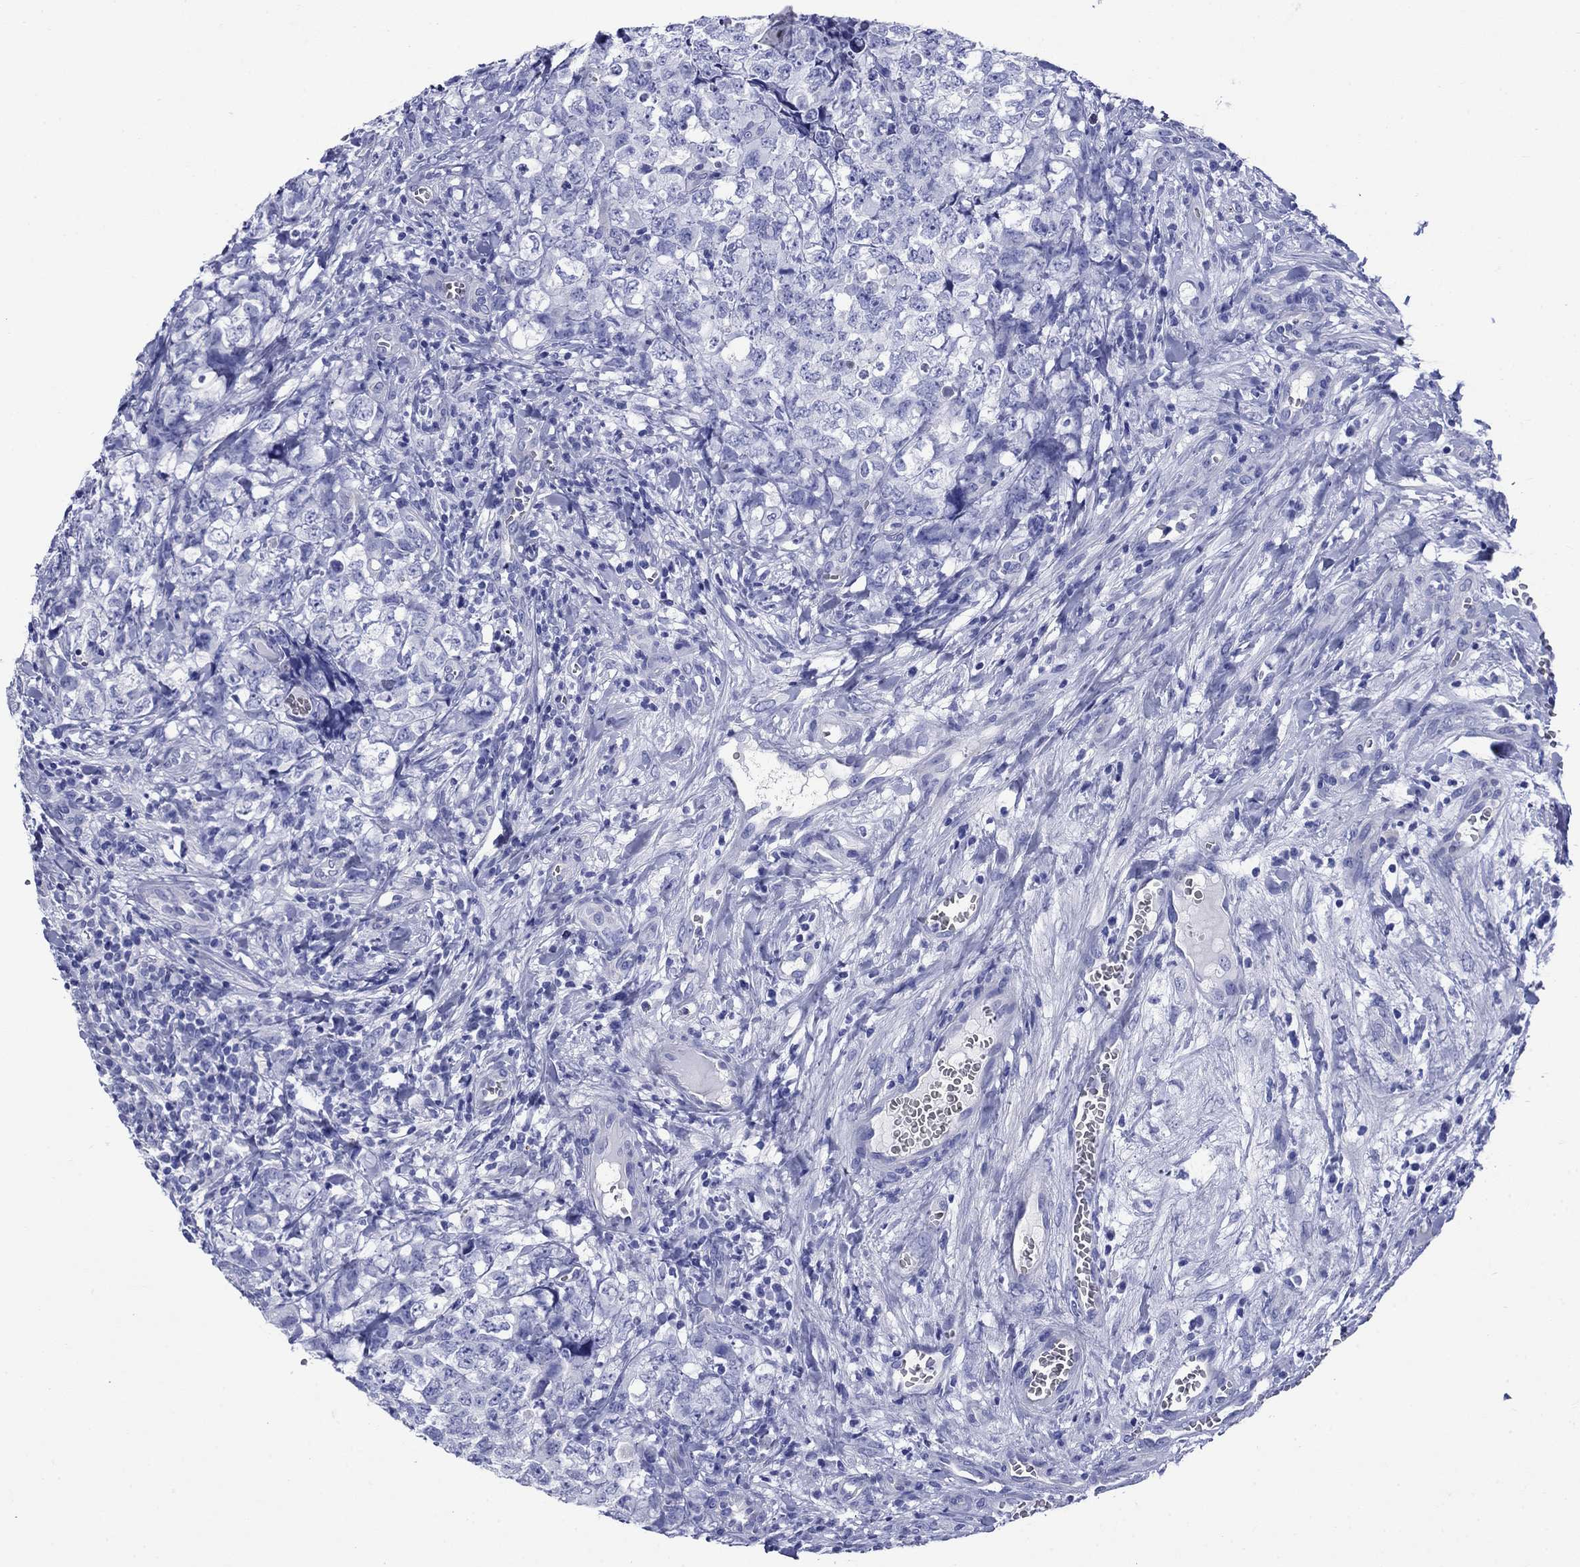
{"staining": {"intensity": "negative", "quantity": "none", "location": "none"}, "tissue": "testis cancer", "cell_type": "Tumor cells", "image_type": "cancer", "snomed": [{"axis": "morphology", "description": "Carcinoma, Embryonal, NOS"}, {"axis": "topography", "description": "Testis"}], "caption": "IHC image of human testis cancer (embryonal carcinoma) stained for a protein (brown), which exhibits no staining in tumor cells.", "gene": "SLC1A2", "patient": {"sex": "male", "age": 23}}